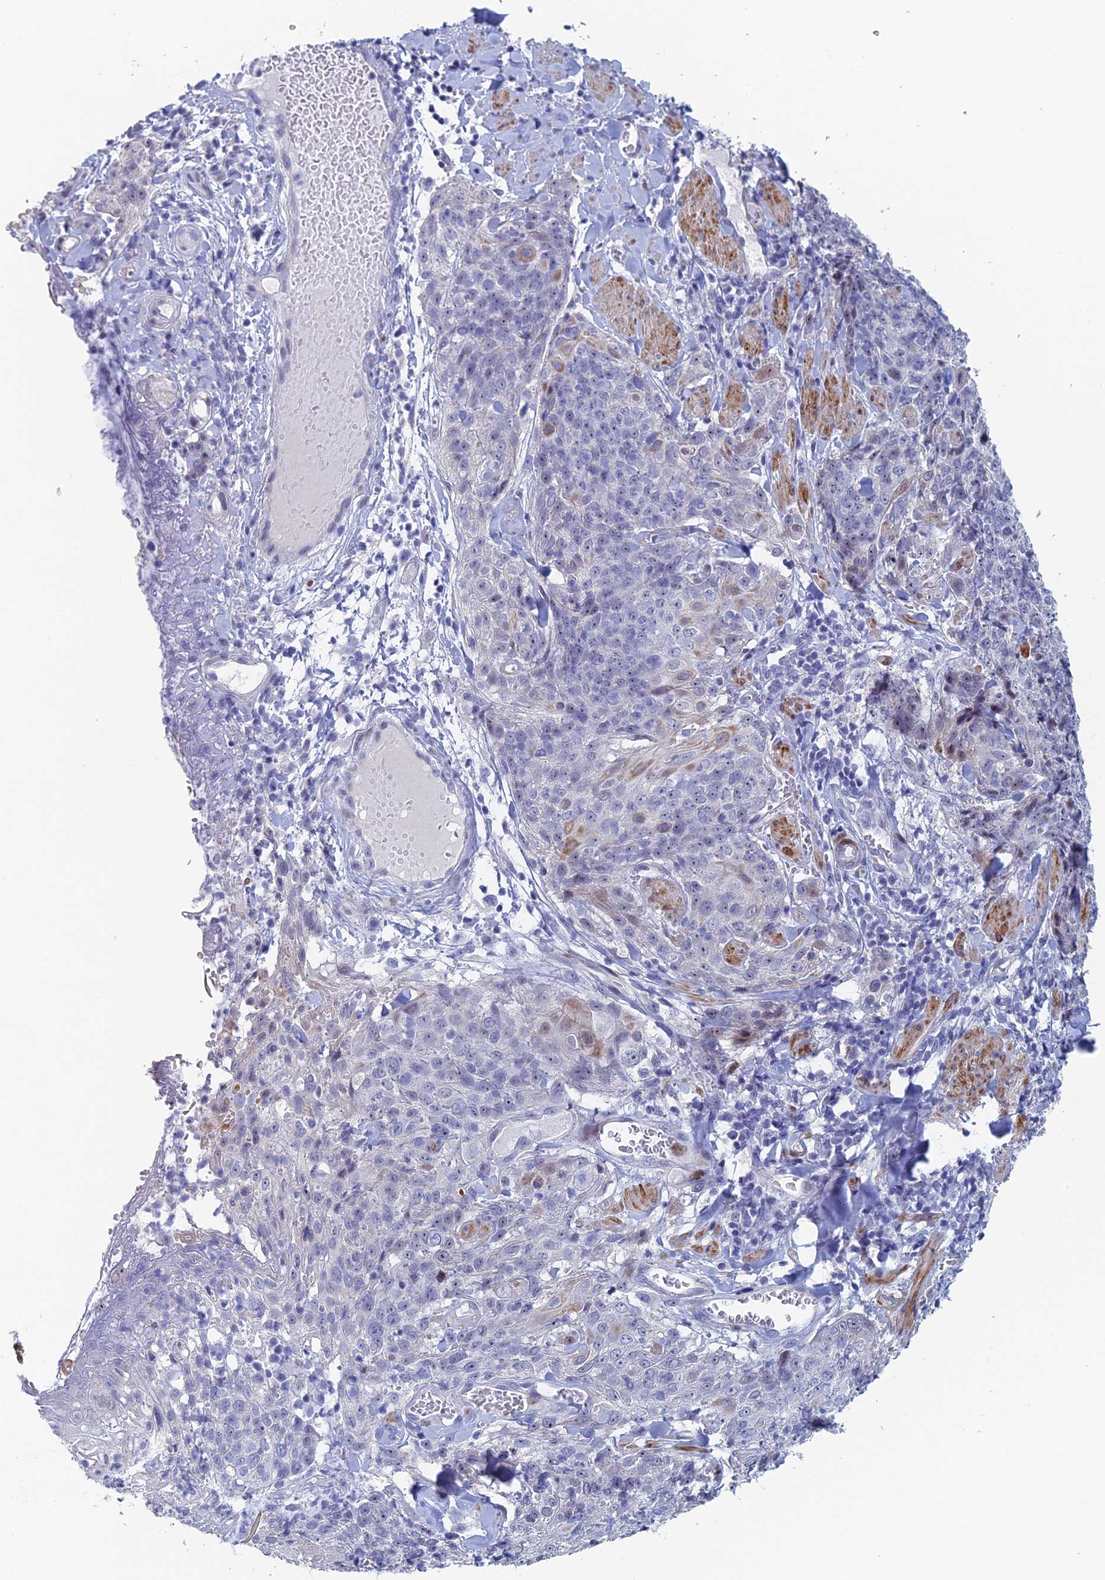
{"staining": {"intensity": "moderate", "quantity": "<25%", "location": "cytoplasmic/membranous"}, "tissue": "skin cancer", "cell_type": "Tumor cells", "image_type": "cancer", "snomed": [{"axis": "morphology", "description": "Squamous cell carcinoma, NOS"}, {"axis": "topography", "description": "Skin"}, {"axis": "topography", "description": "Vulva"}], "caption": "Skin squamous cell carcinoma tissue shows moderate cytoplasmic/membranous expression in approximately <25% of tumor cells", "gene": "DRGX", "patient": {"sex": "female", "age": 85}}